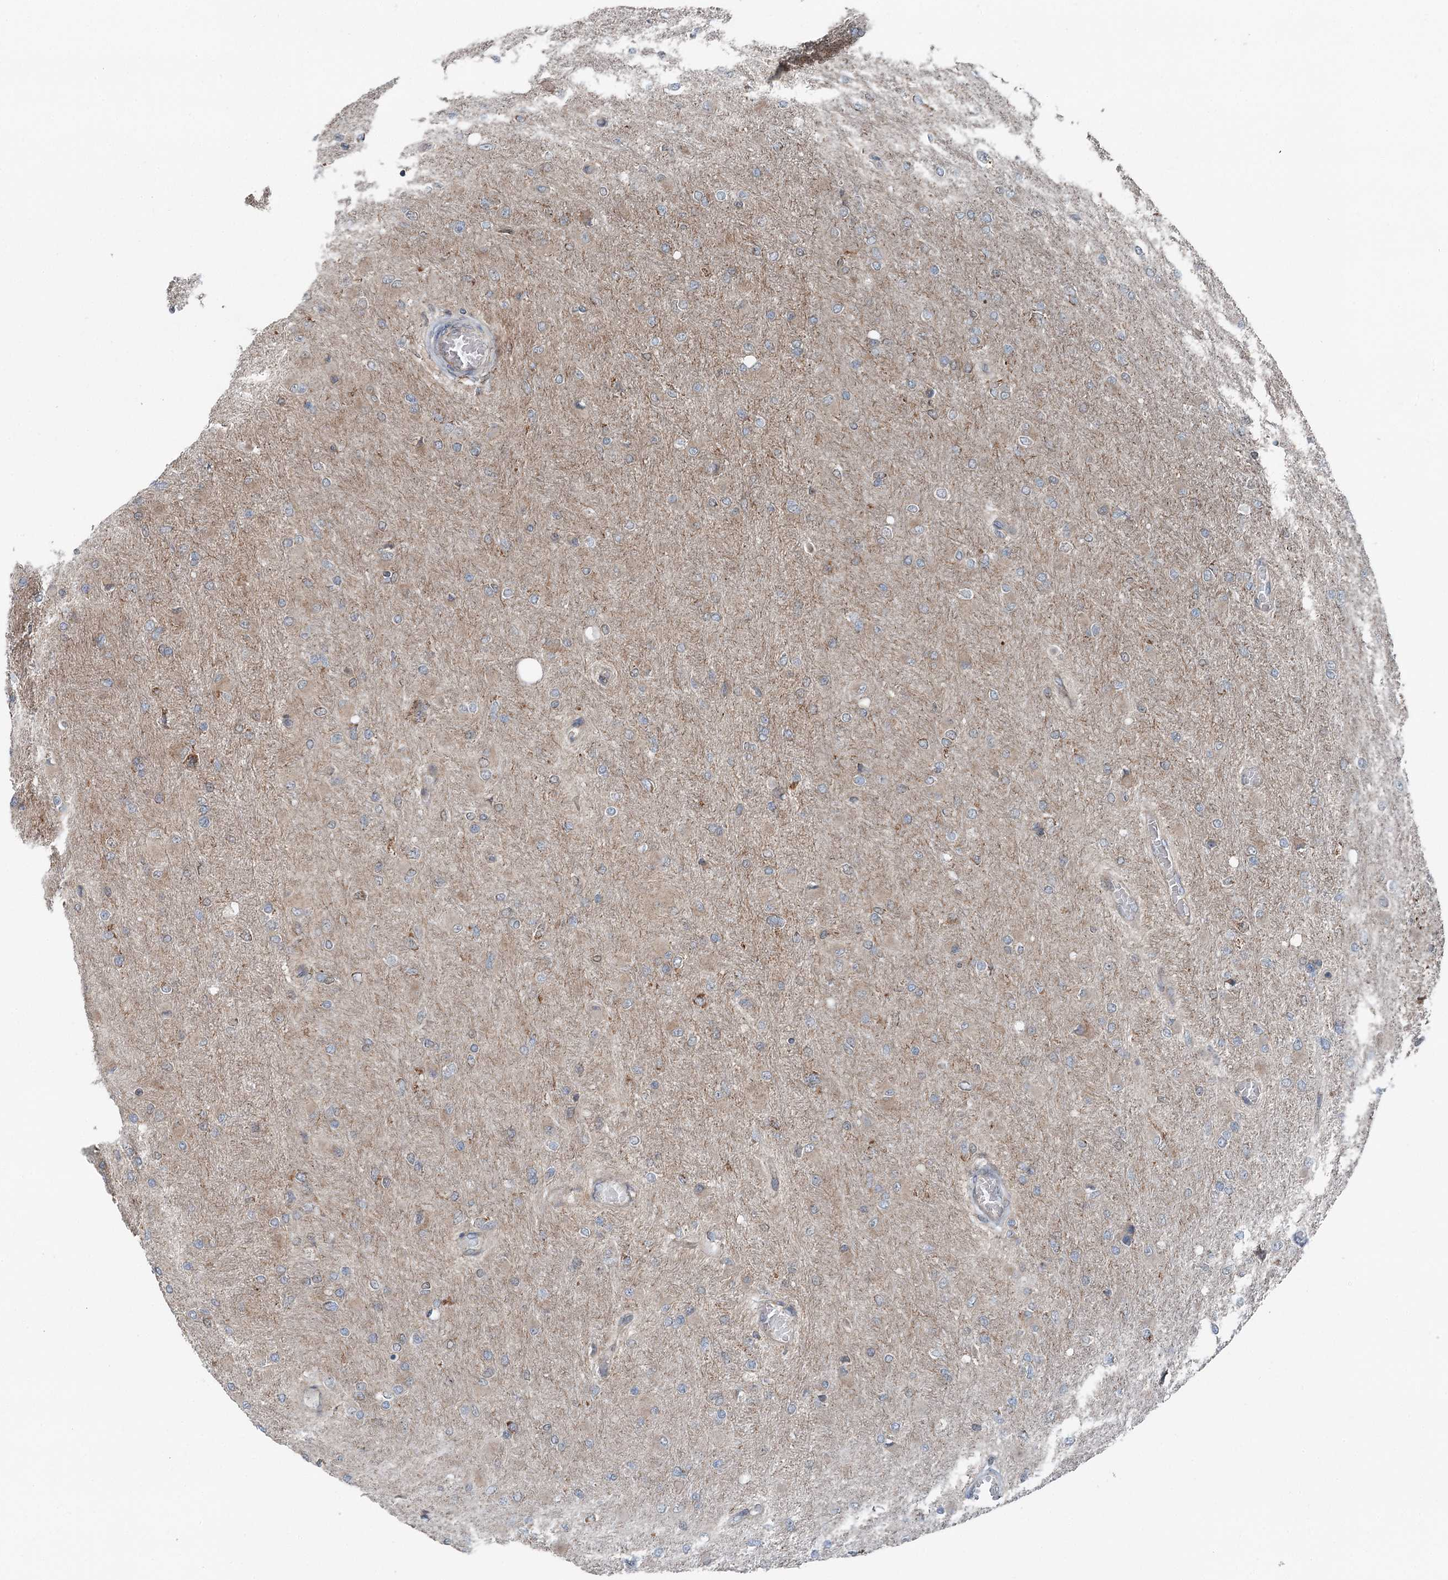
{"staining": {"intensity": "negative", "quantity": "none", "location": "none"}, "tissue": "glioma", "cell_type": "Tumor cells", "image_type": "cancer", "snomed": [{"axis": "morphology", "description": "Glioma, malignant, High grade"}, {"axis": "topography", "description": "Cerebral cortex"}], "caption": "Immunohistochemical staining of malignant glioma (high-grade) demonstrates no significant positivity in tumor cells.", "gene": "WAPL", "patient": {"sex": "female", "age": 36}}